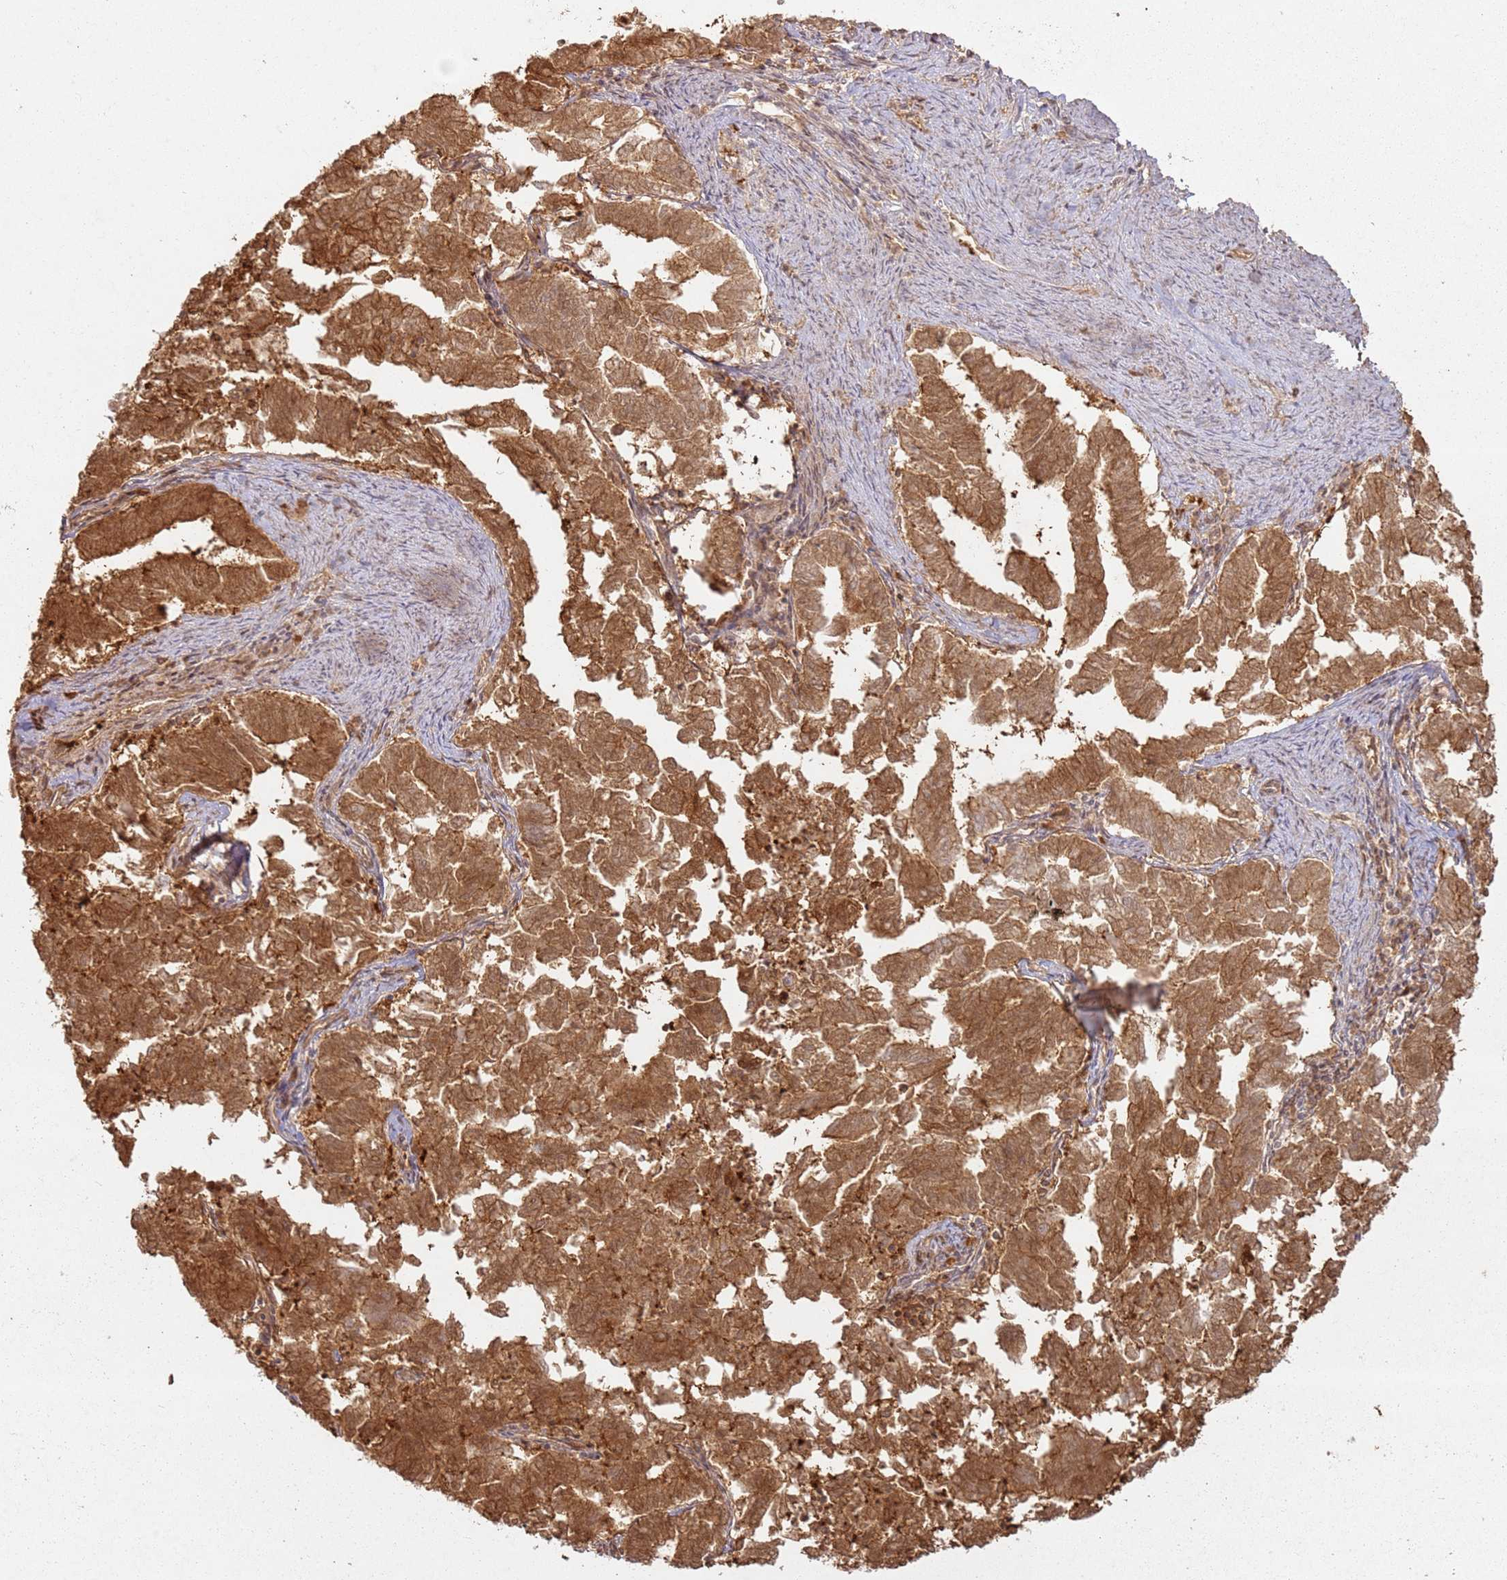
{"staining": {"intensity": "moderate", "quantity": ">75%", "location": "cytoplasmic/membranous"}, "tissue": "endometrial cancer", "cell_type": "Tumor cells", "image_type": "cancer", "snomed": [{"axis": "morphology", "description": "Adenocarcinoma, NOS"}, {"axis": "topography", "description": "Endometrium"}], "caption": "Endometrial adenocarcinoma stained for a protein (brown) displays moderate cytoplasmic/membranous positive expression in about >75% of tumor cells.", "gene": "ZNF776", "patient": {"sex": "female", "age": 79}}